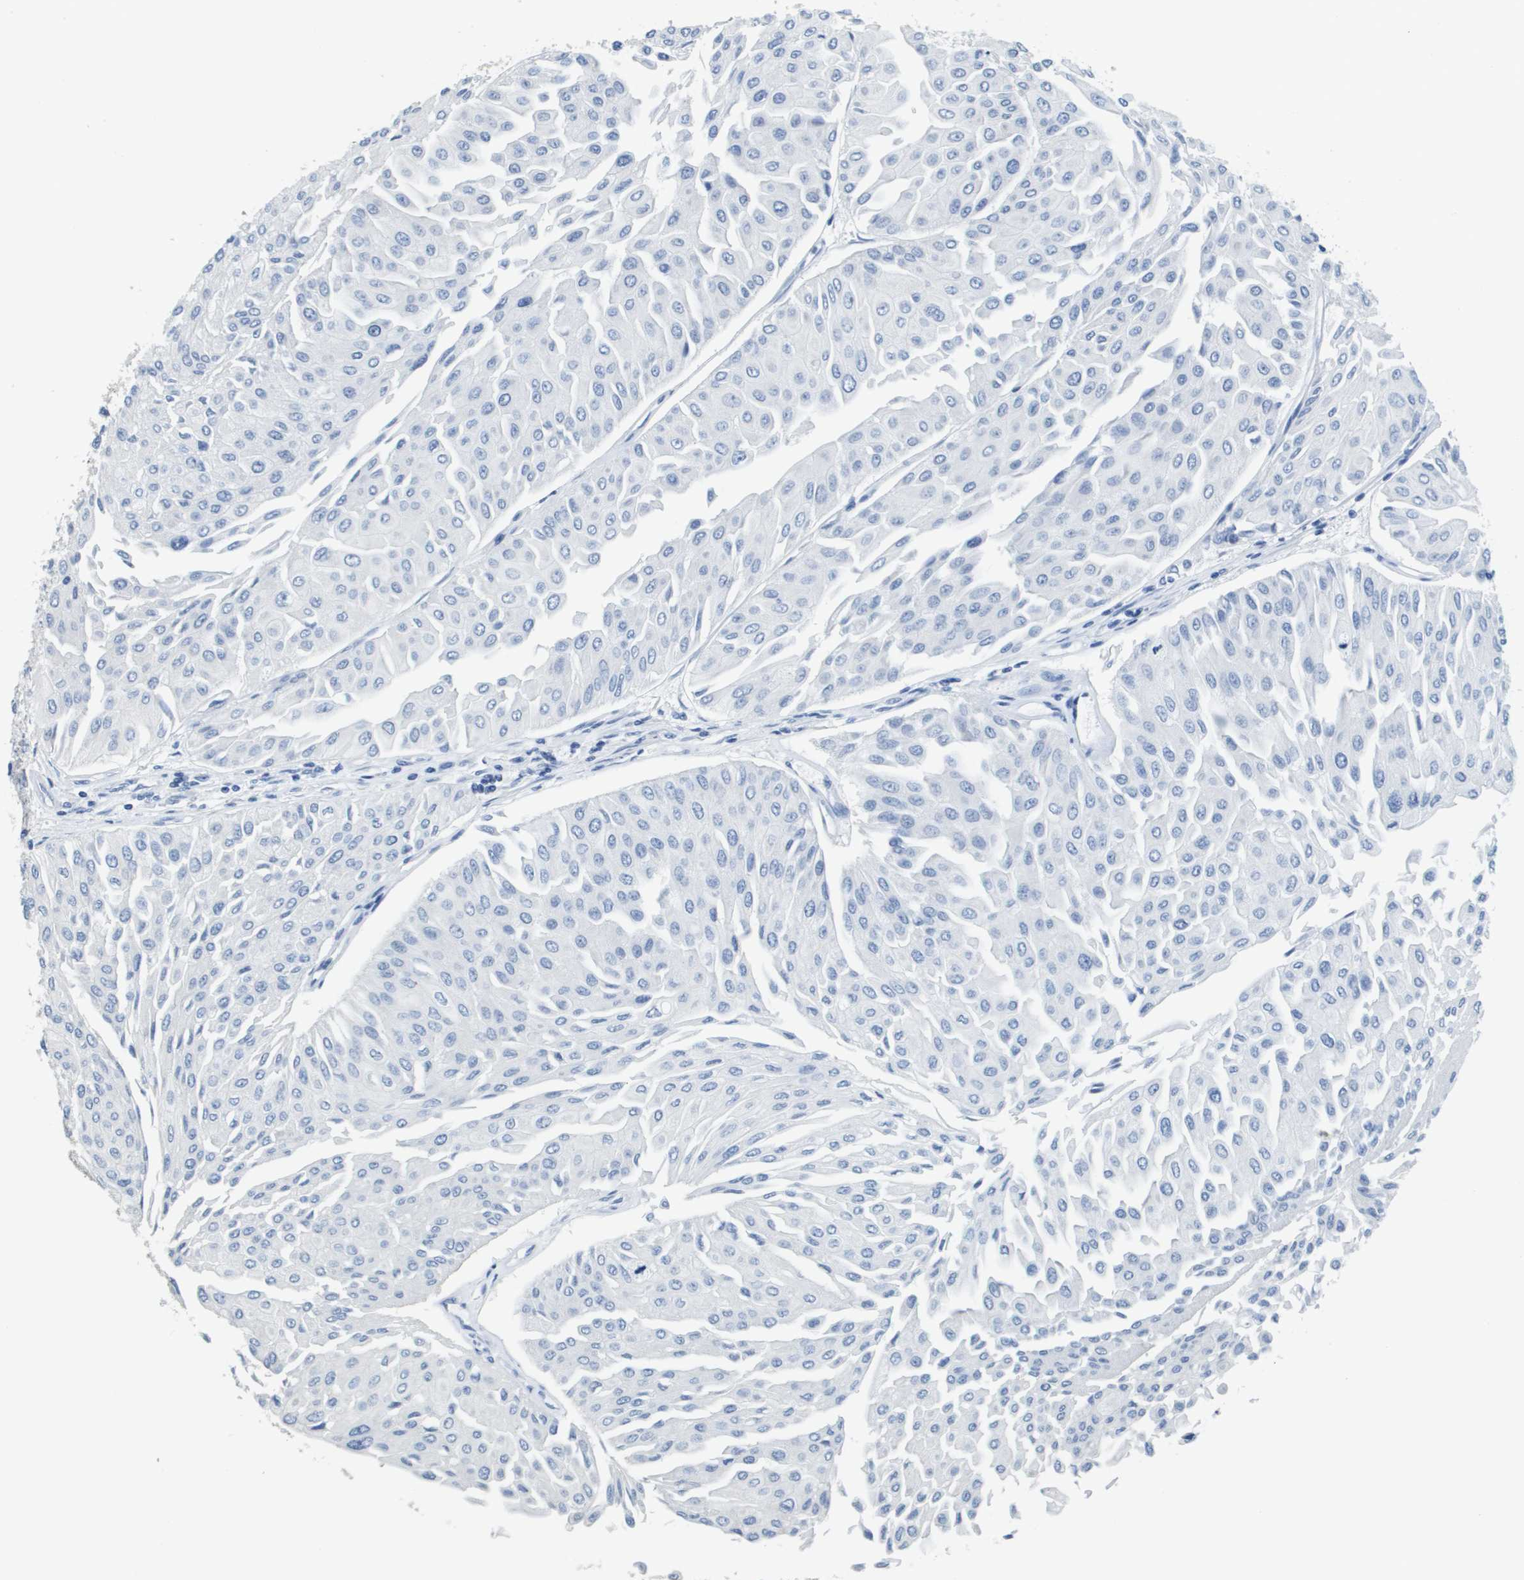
{"staining": {"intensity": "negative", "quantity": "none", "location": "none"}, "tissue": "urothelial cancer", "cell_type": "Tumor cells", "image_type": "cancer", "snomed": [{"axis": "morphology", "description": "Urothelial carcinoma, Low grade"}, {"axis": "topography", "description": "Urinary bladder"}], "caption": "Immunohistochemical staining of urothelial carcinoma (low-grade) demonstrates no significant expression in tumor cells. (Immunohistochemistry, brightfield microscopy, high magnification).", "gene": "MT3", "patient": {"sex": "male", "age": 67}}